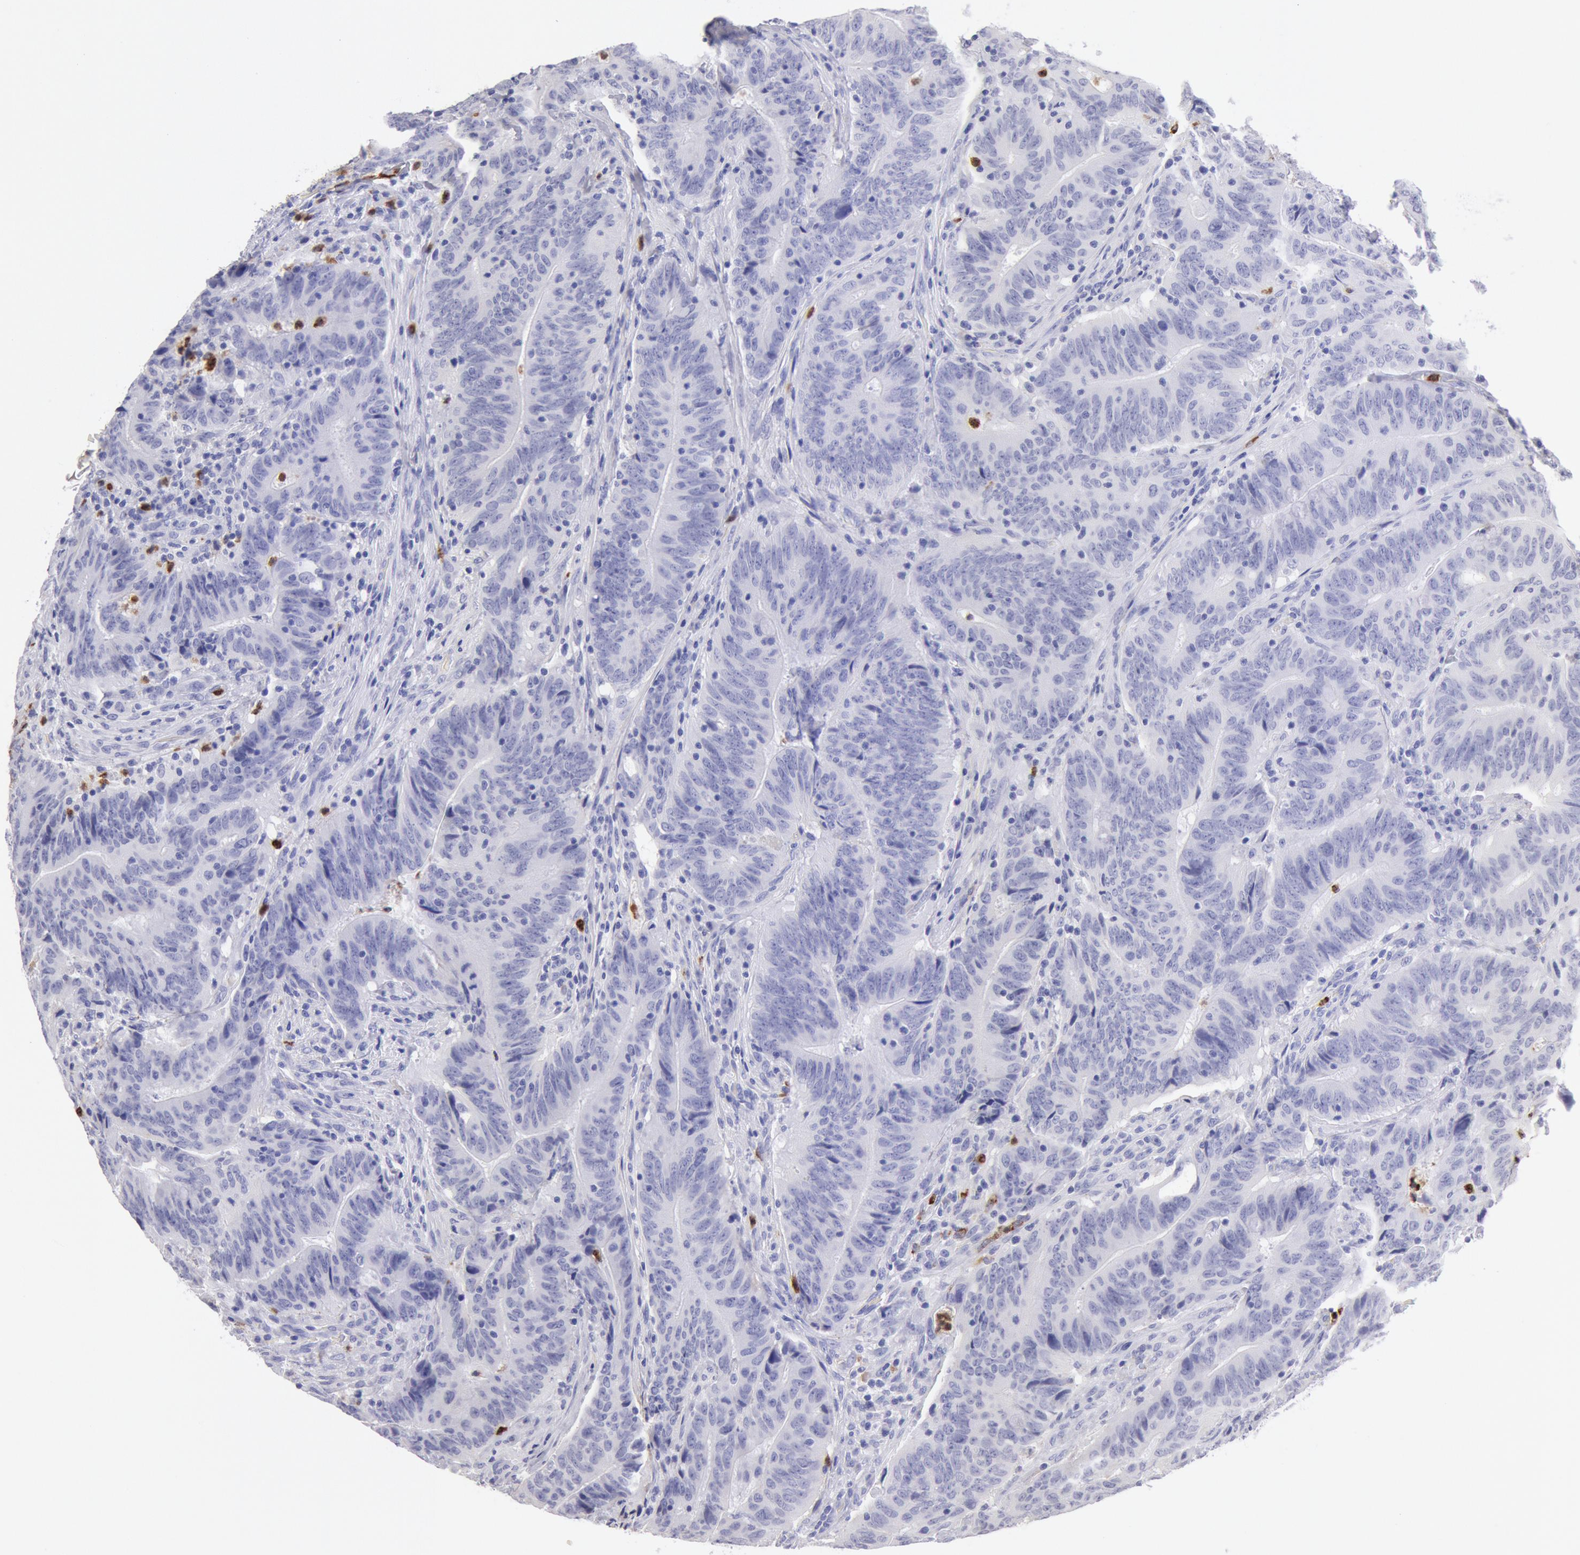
{"staining": {"intensity": "negative", "quantity": "none", "location": "none"}, "tissue": "colorectal cancer", "cell_type": "Tumor cells", "image_type": "cancer", "snomed": [{"axis": "morphology", "description": "Adenocarcinoma, NOS"}, {"axis": "topography", "description": "Colon"}], "caption": "Immunohistochemical staining of colorectal cancer (adenocarcinoma) reveals no significant staining in tumor cells.", "gene": "FCN1", "patient": {"sex": "male", "age": 54}}